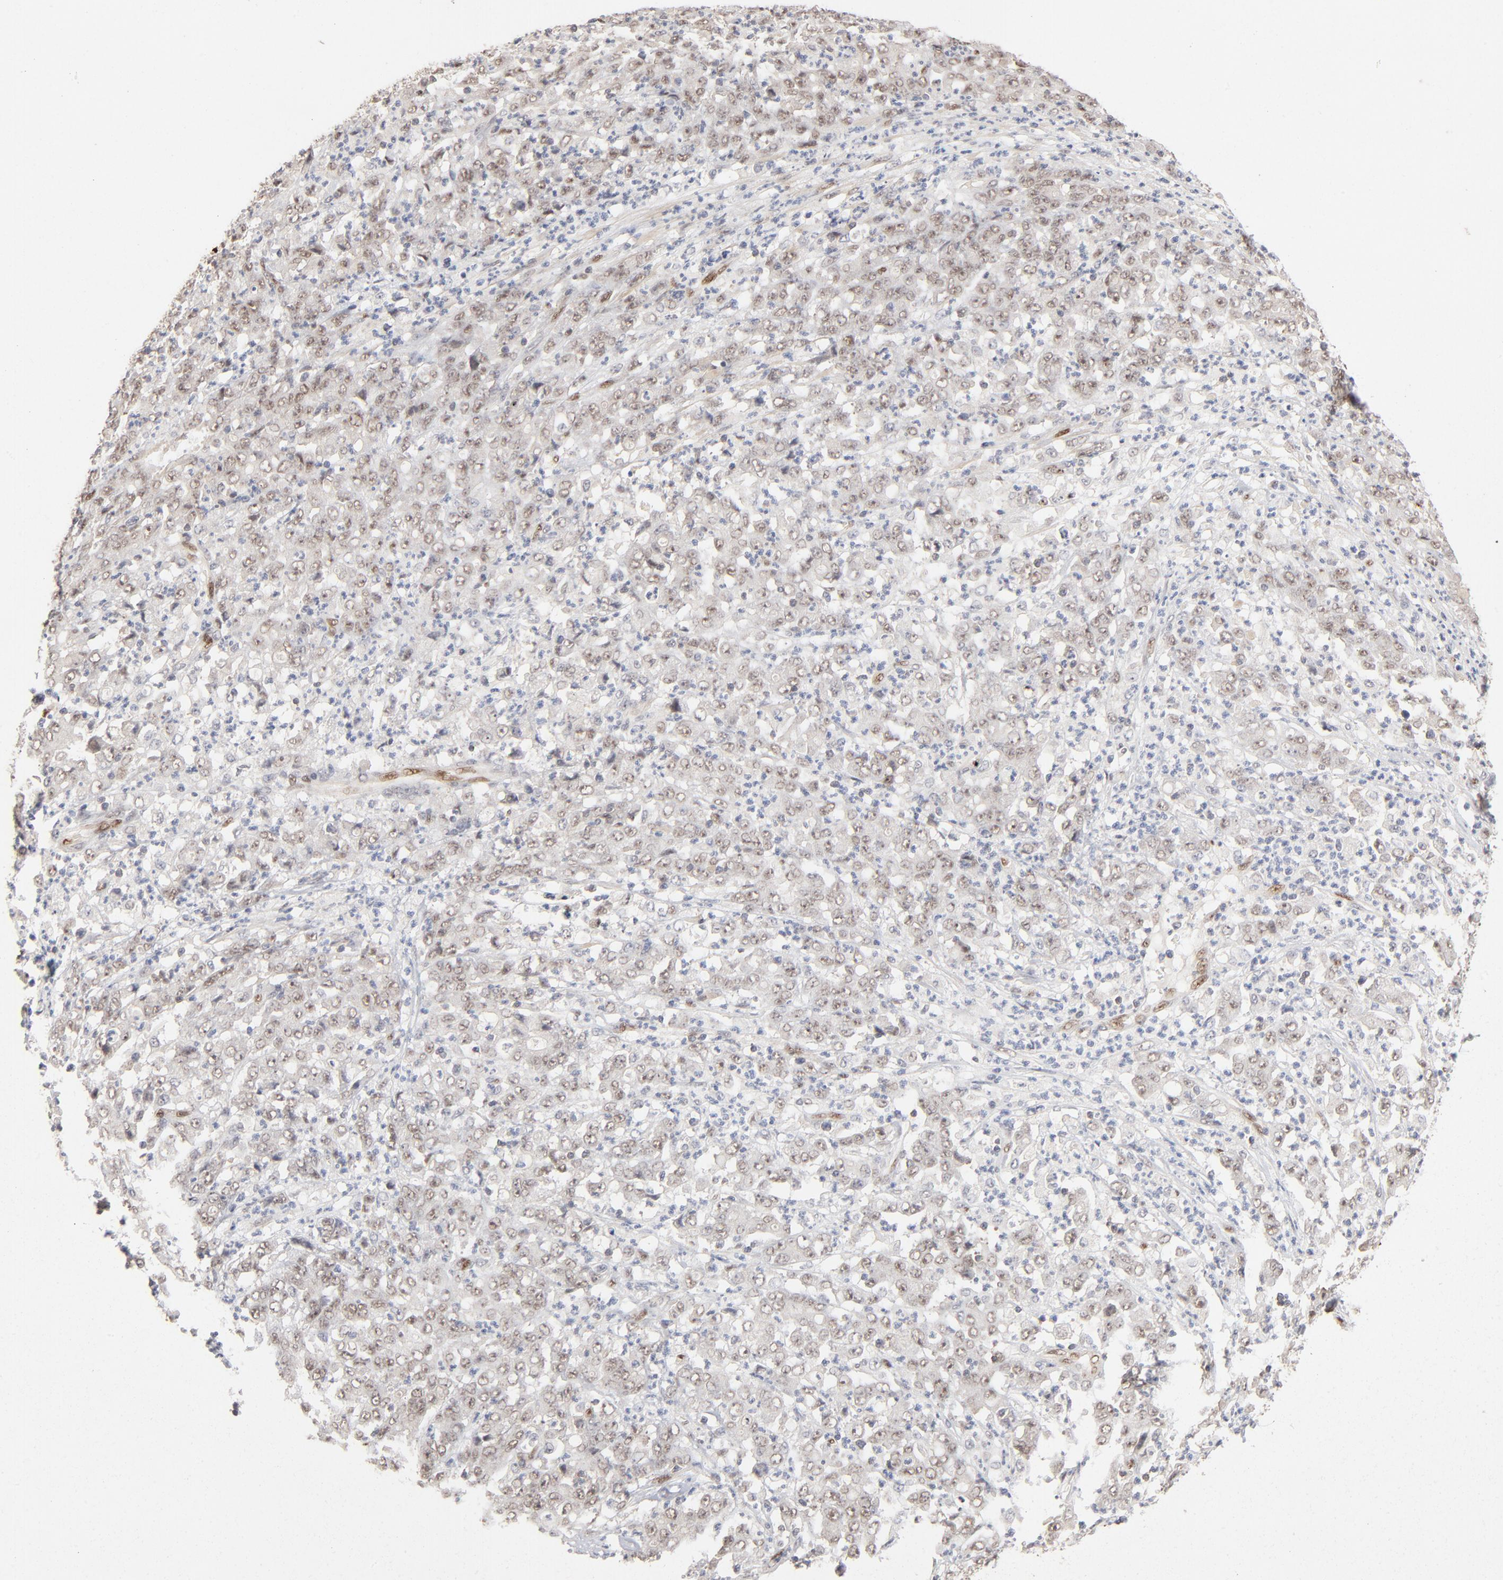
{"staining": {"intensity": "weak", "quantity": ">75%", "location": "nuclear"}, "tissue": "stomach cancer", "cell_type": "Tumor cells", "image_type": "cancer", "snomed": [{"axis": "morphology", "description": "Adenocarcinoma, NOS"}, {"axis": "topography", "description": "Stomach, lower"}], "caption": "The image shows a brown stain indicating the presence of a protein in the nuclear of tumor cells in adenocarcinoma (stomach).", "gene": "NFIB", "patient": {"sex": "female", "age": 71}}